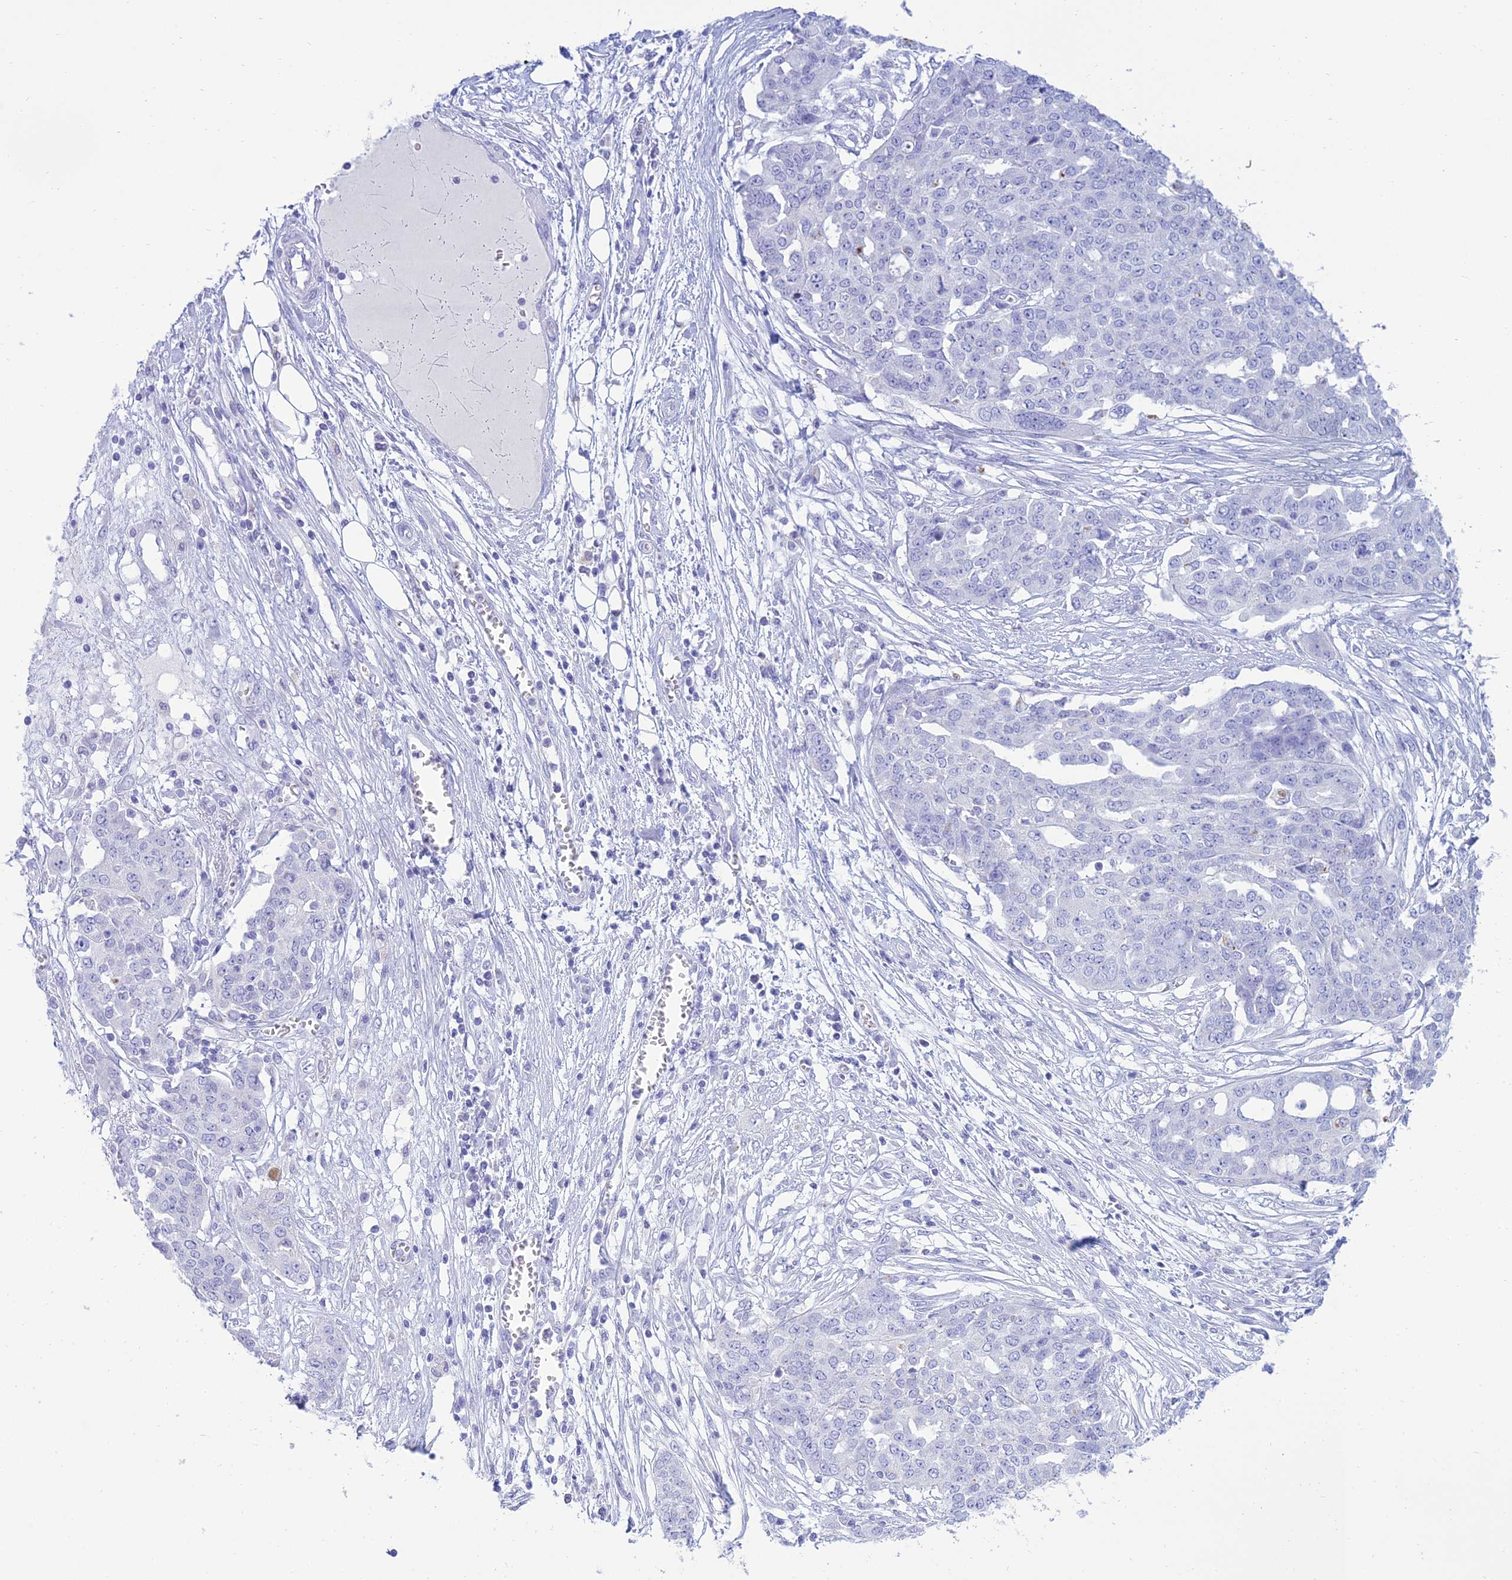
{"staining": {"intensity": "negative", "quantity": "none", "location": "none"}, "tissue": "ovarian cancer", "cell_type": "Tumor cells", "image_type": "cancer", "snomed": [{"axis": "morphology", "description": "Cystadenocarcinoma, serous, NOS"}, {"axis": "topography", "description": "Soft tissue"}, {"axis": "topography", "description": "Ovary"}], "caption": "Immunohistochemistry micrograph of neoplastic tissue: ovarian cancer (serous cystadenocarcinoma) stained with DAB (3,3'-diaminobenzidine) exhibits no significant protein positivity in tumor cells.", "gene": "MAL2", "patient": {"sex": "female", "age": 57}}